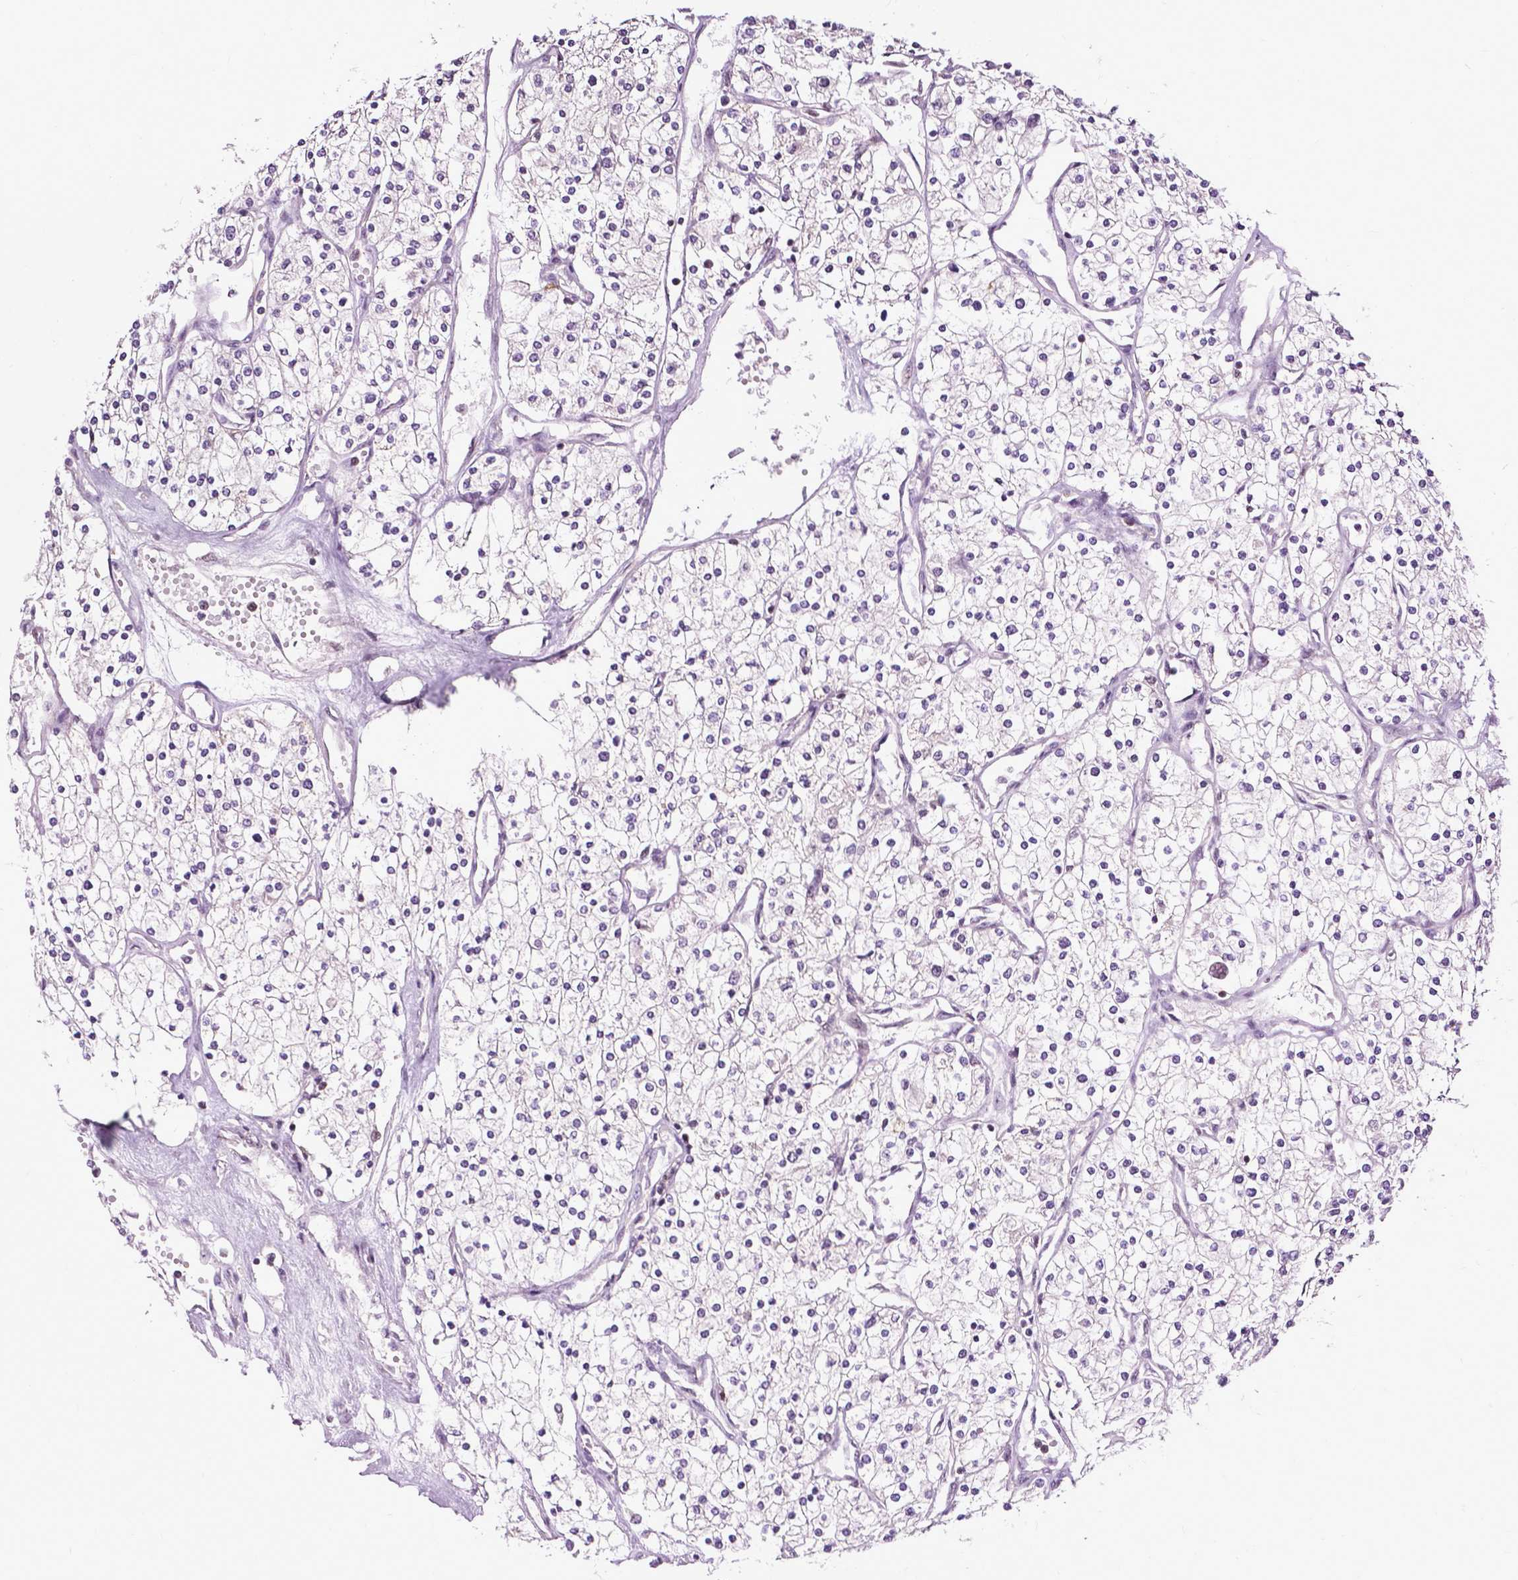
{"staining": {"intensity": "negative", "quantity": "none", "location": "none"}, "tissue": "renal cancer", "cell_type": "Tumor cells", "image_type": "cancer", "snomed": [{"axis": "morphology", "description": "Adenocarcinoma, NOS"}, {"axis": "topography", "description": "Kidney"}], "caption": "Immunohistochemical staining of human renal cancer reveals no significant expression in tumor cells.", "gene": "EAF1", "patient": {"sex": "male", "age": 80}}